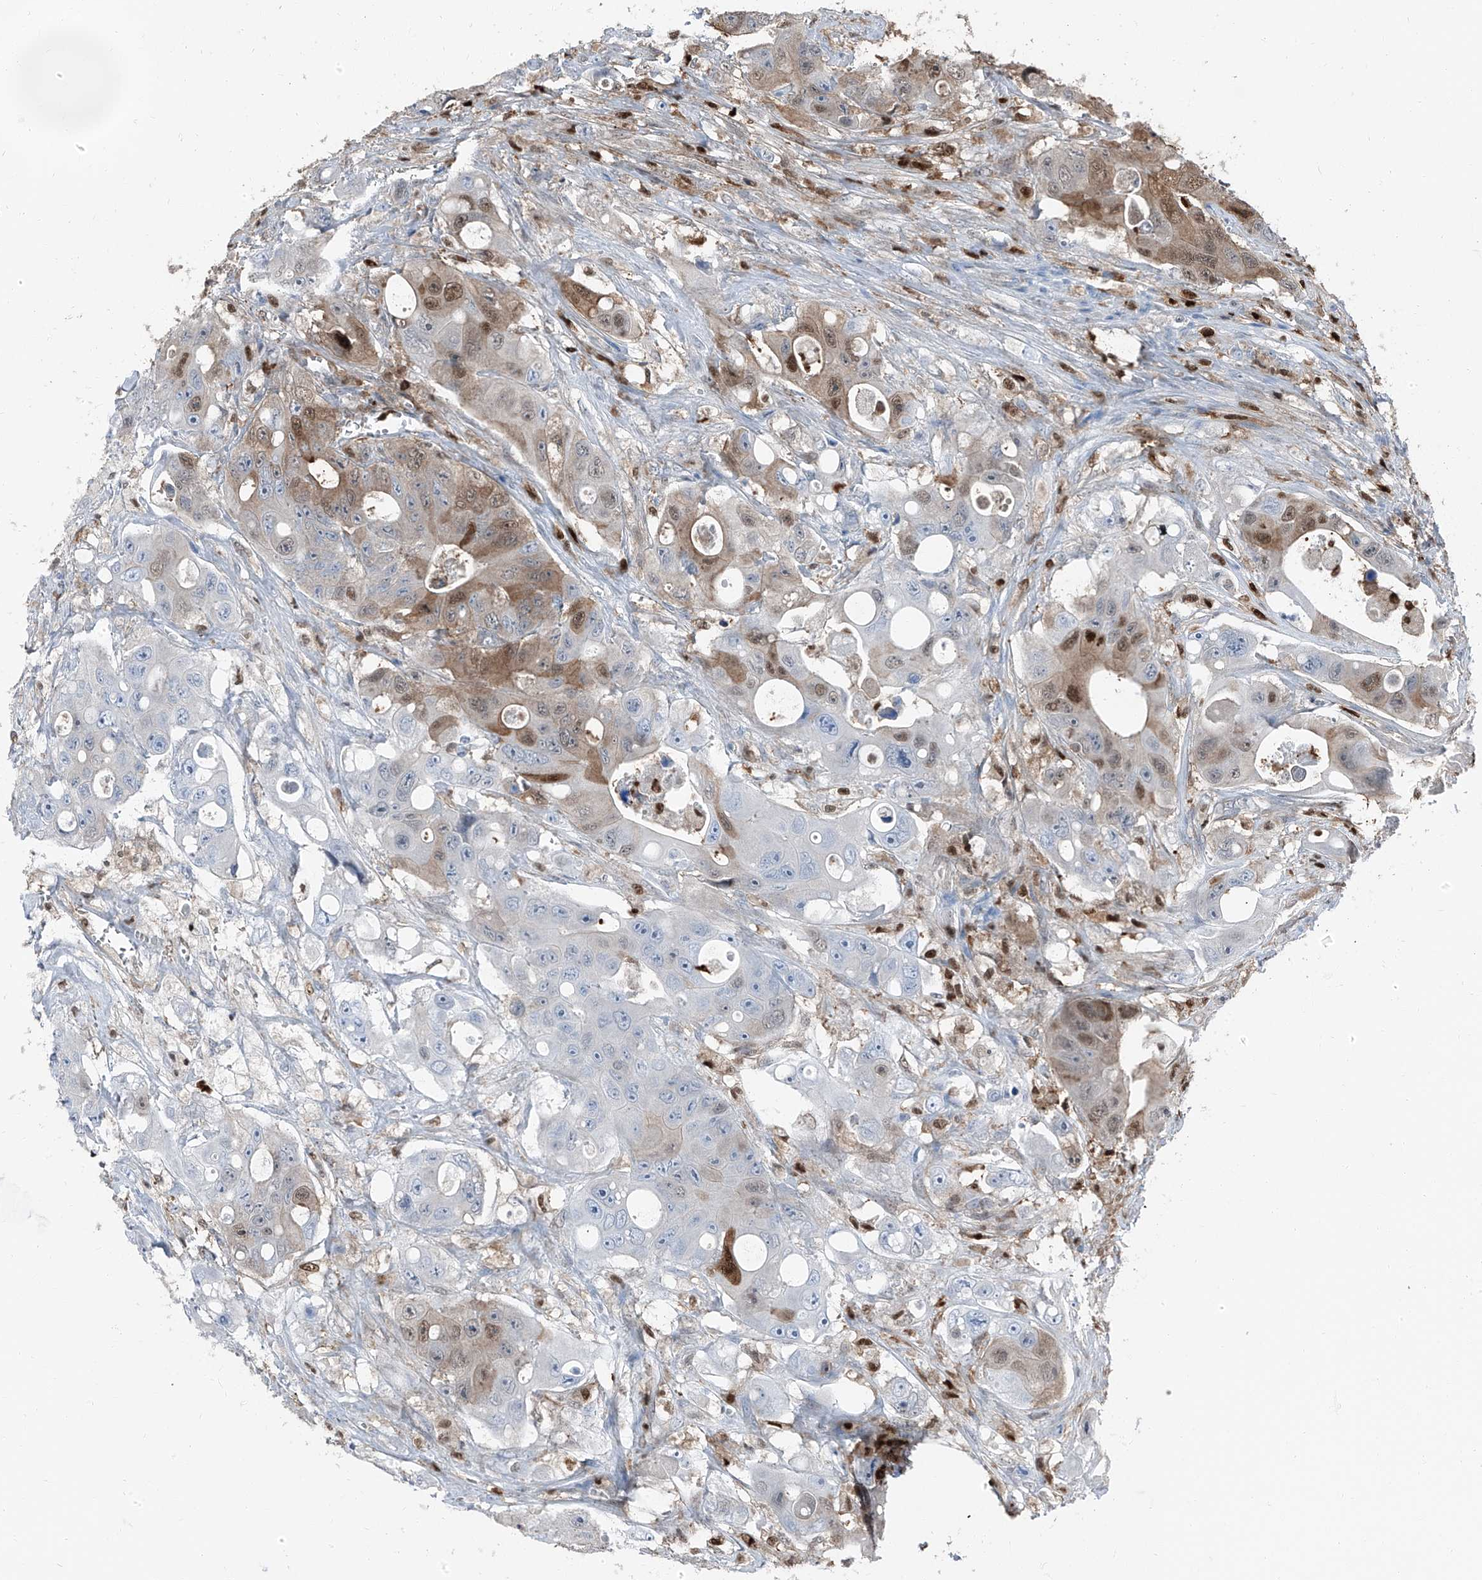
{"staining": {"intensity": "moderate", "quantity": "25%-75%", "location": "cytoplasmic/membranous,nuclear"}, "tissue": "colorectal cancer", "cell_type": "Tumor cells", "image_type": "cancer", "snomed": [{"axis": "morphology", "description": "Adenocarcinoma, NOS"}, {"axis": "topography", "description": "Colon"}], "caption": "The photomicrograph reveals staining of colorectal cancer (adenocarcinoma), revealing moderate cytoplasmic/membranous and nuclear protein staining (brown color) within tumor cells. (DAB IHC with brightfield microscopy, high magnification).", "gene": "PSMB10", "patient": {"sex": "female", "age": 46}}